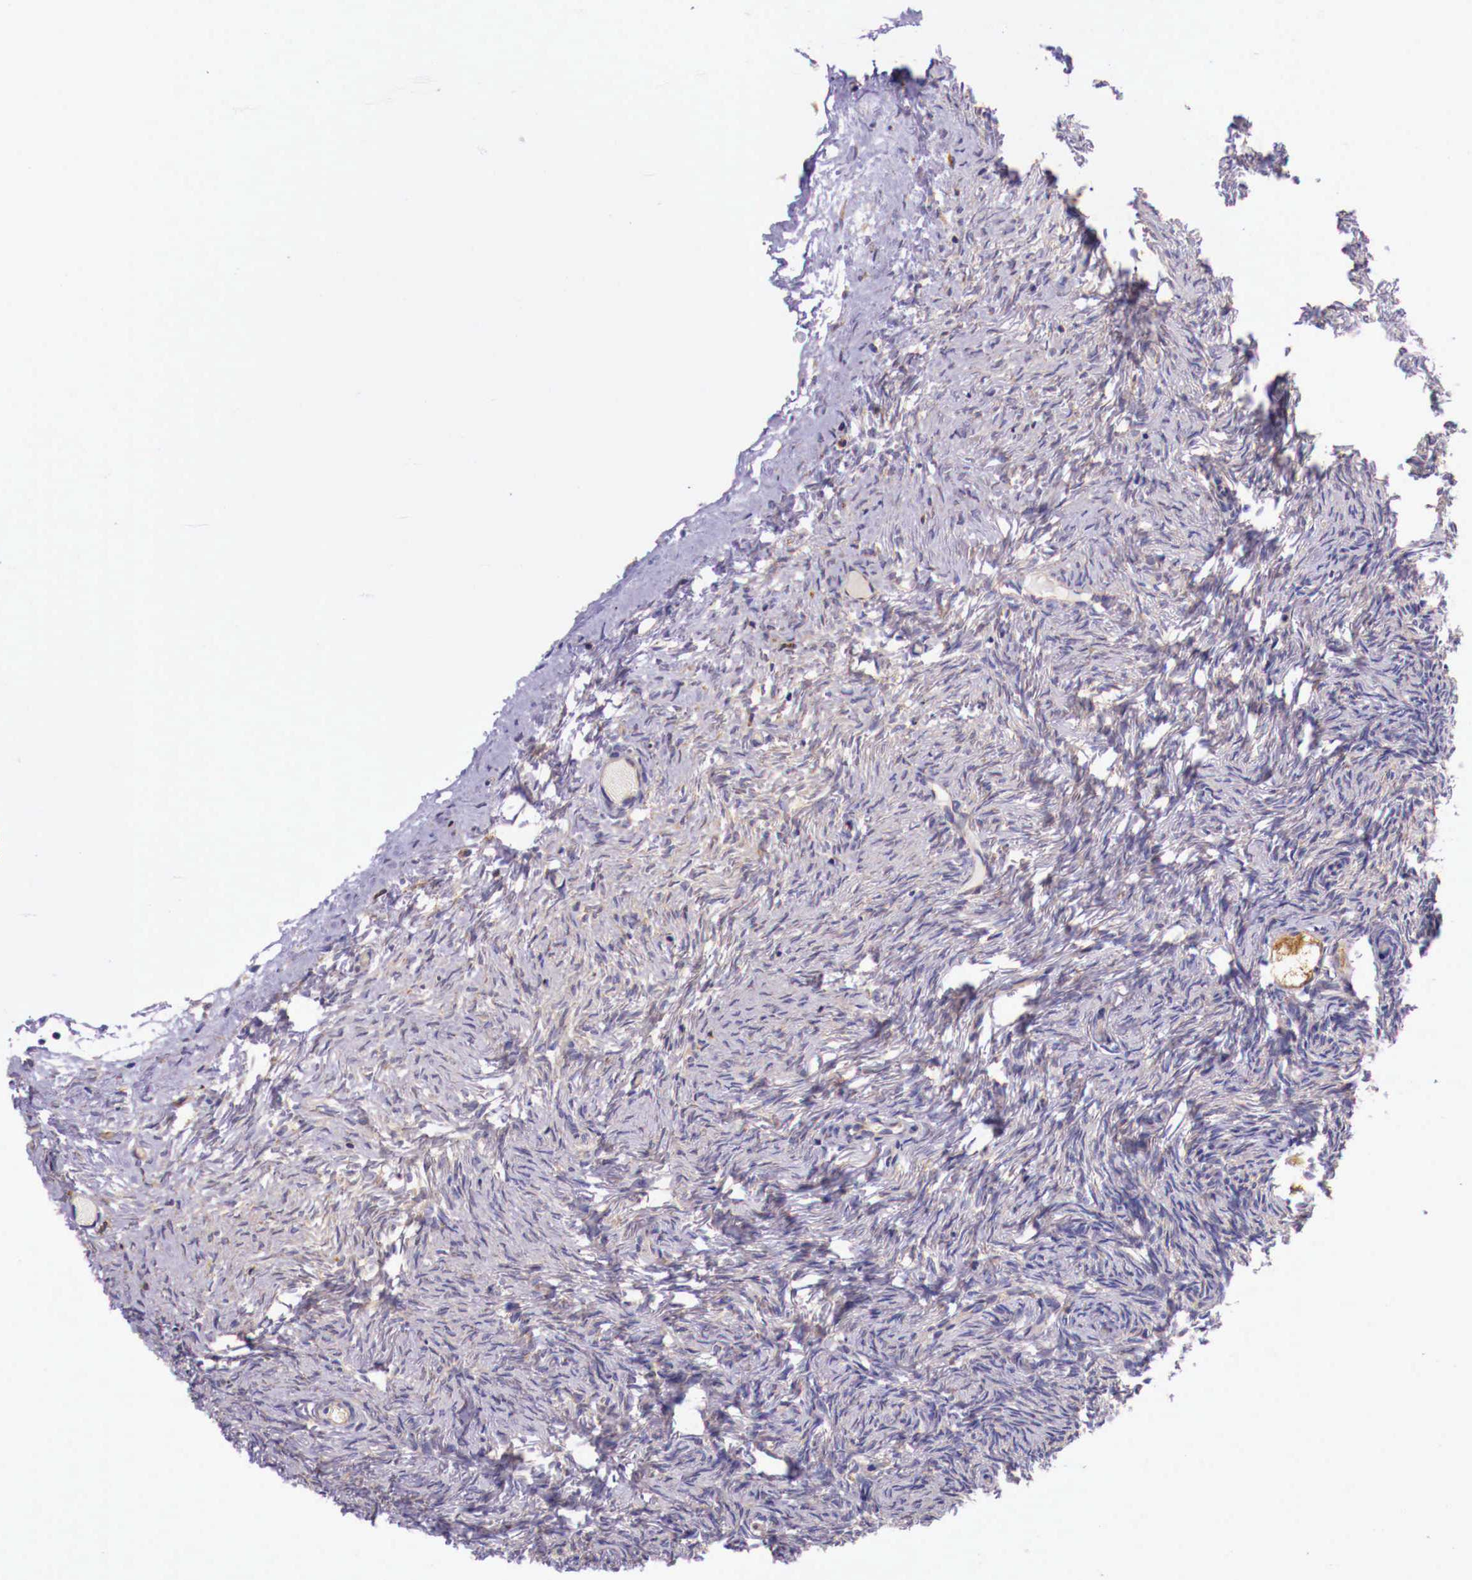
{"staining": {"intensity": "weak", "quantity": "<25%", "location": "cytoplasmic/membranous"}, "tissue": "ovary", "cell_type": "Follicle cells", "image_type": "normal", "snomed": [{"axis": "morphology", "description": "Normal tissue, NOS"}, {"axis": "topography", "description": "Ovary"}], "caption": "The immunohistochemistry micrograph has no significant positivity in follicle cells of ovary. The staining is performed using DAB (3,3'-diaminobenzidine) brown chromogen with nuclei counter-stained in using hematoxylin.", "gene": "GRIPAP1", "patient": {"sex": "female", "age": 32}}